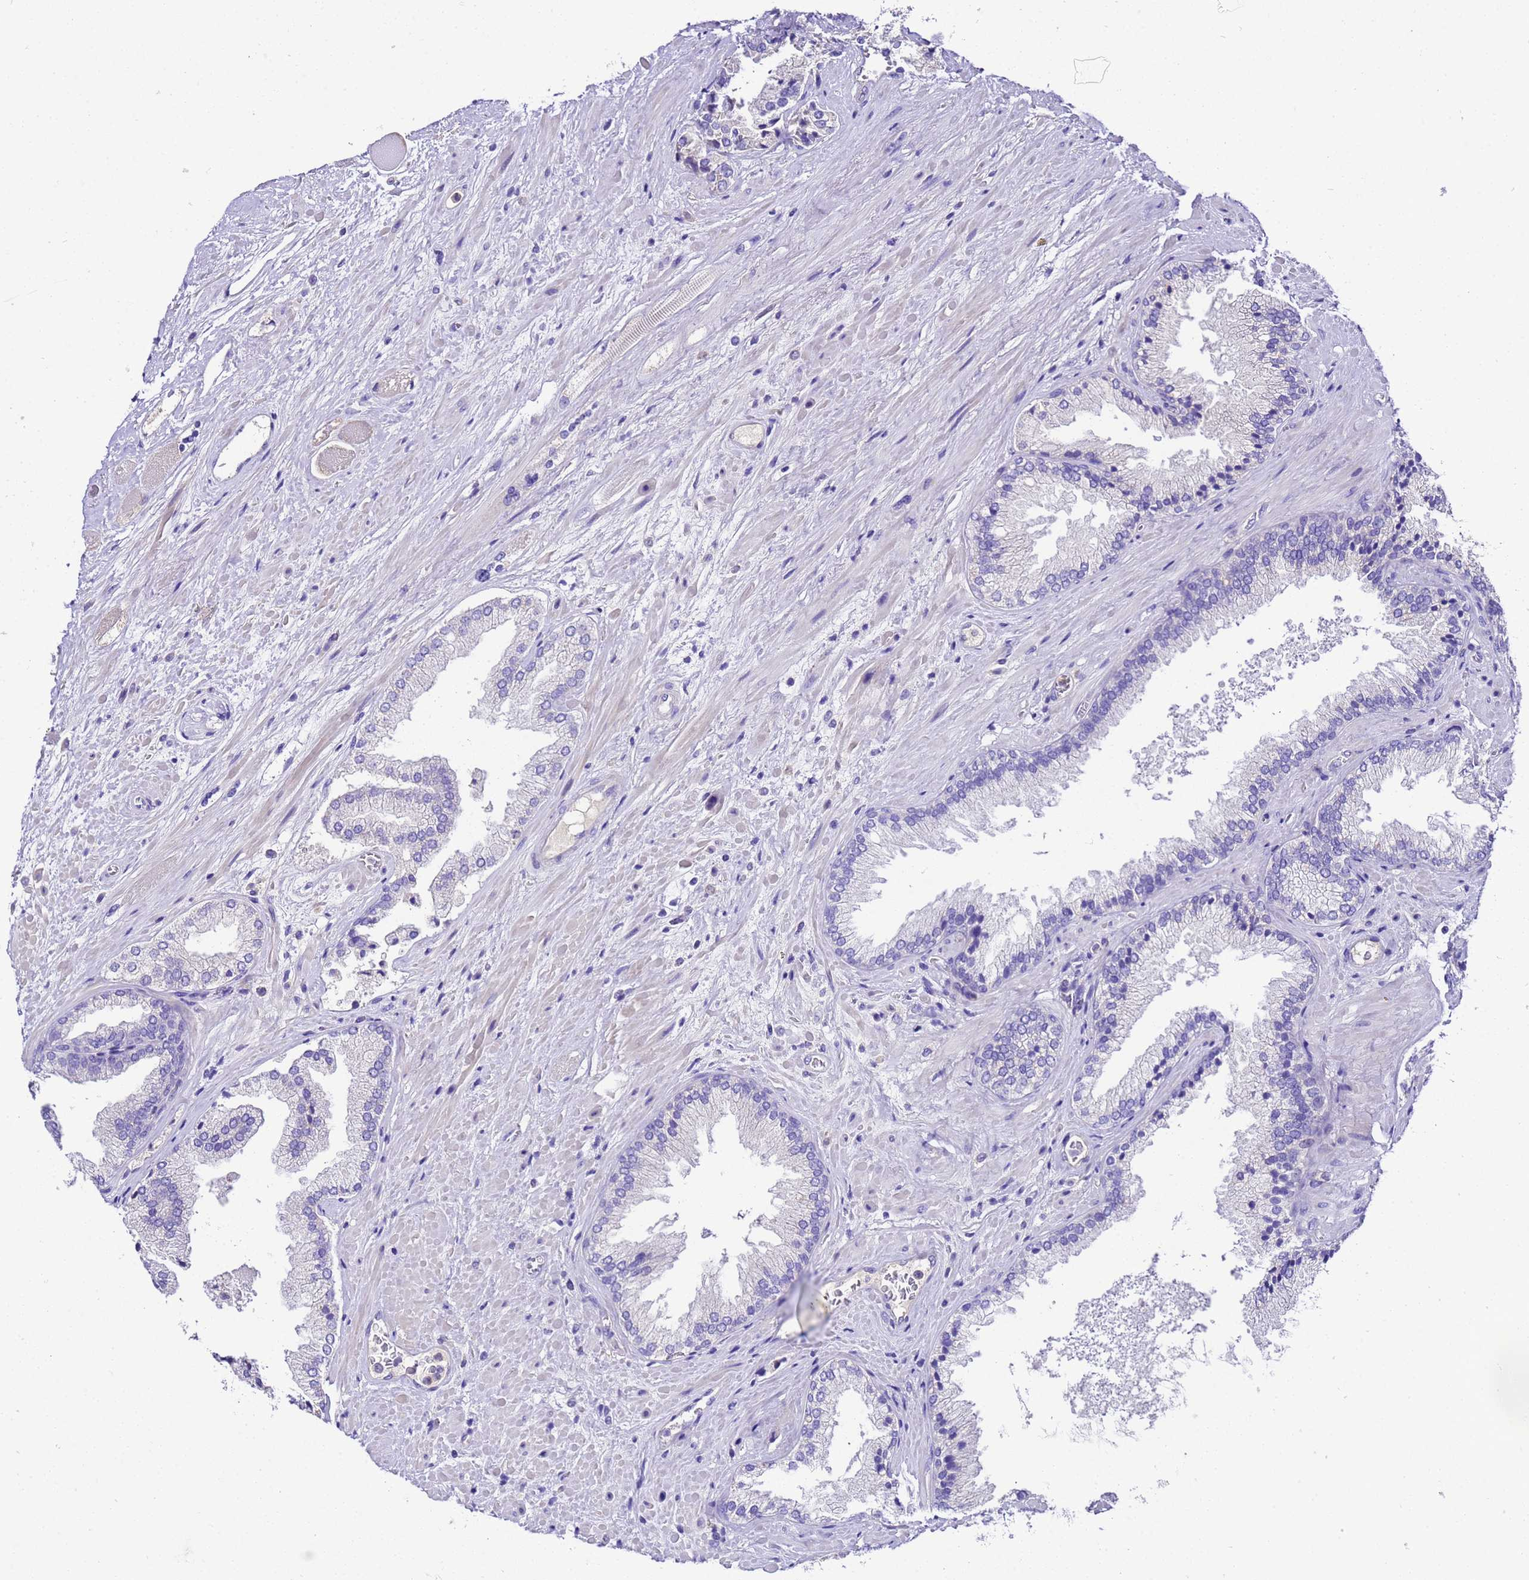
{"staining": {"intensity": "negative", "quantity": "none", "location": "none"}, "tissue": "prostate cancer", "cell_type": "Tumor cells", "image_type": "cancer", "snomed": [{"axis": "morphology", "description": "Adenocarcinoma, High grade"}, {"axis": "topography", "description": "Prostate"}], "caption": "This is an immunohistochemistry (IHC) photomicrograph of prostate adenocarcinoma (high-grade). There is no expression in tumor cells.", "gene": "UGT2A1", "patient": {"sex": "male", "age": 71}}